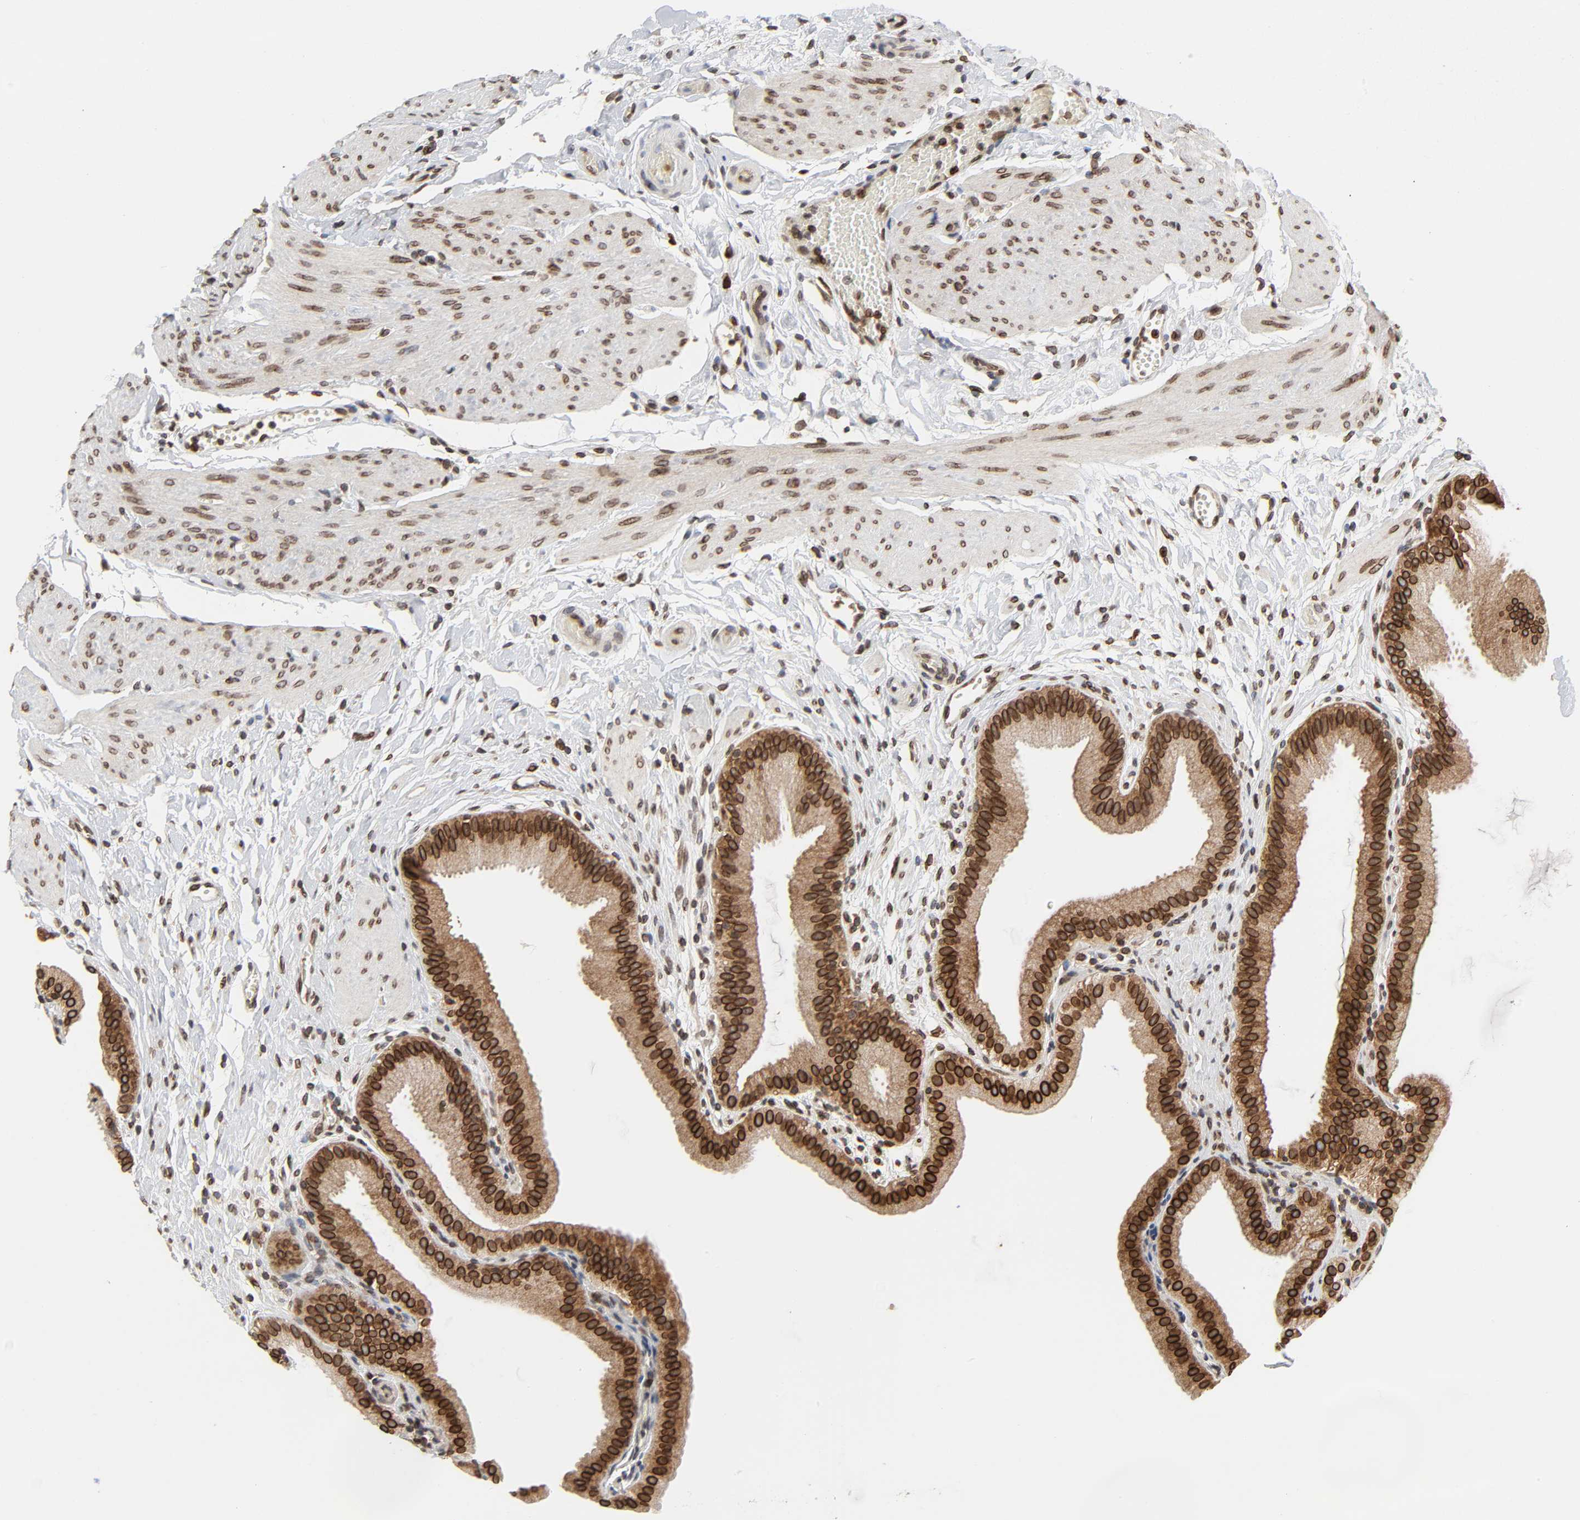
{"staining": {"intensity": "strong", "quantity": ">75%", "location": "cytoplasmic/membranous,nuclear"}, "tissue": "gallbladder", "cell_type": "Glandular cells", "image_type": "normal", "snomed": [{"axis": "morphology", "description": "Normal tissue, NOS"}, {"axis": "topography", "description": "Gallbladder"}], "caption": "DAB immunohistochemical staining of normal human gallbladder reveals strong cytoplasmic/membranous,nuclear protein positivity in about >75% of glandular cells.", "gene": "RANGAP1", "patient": {"sex": "female", "age": 63}}